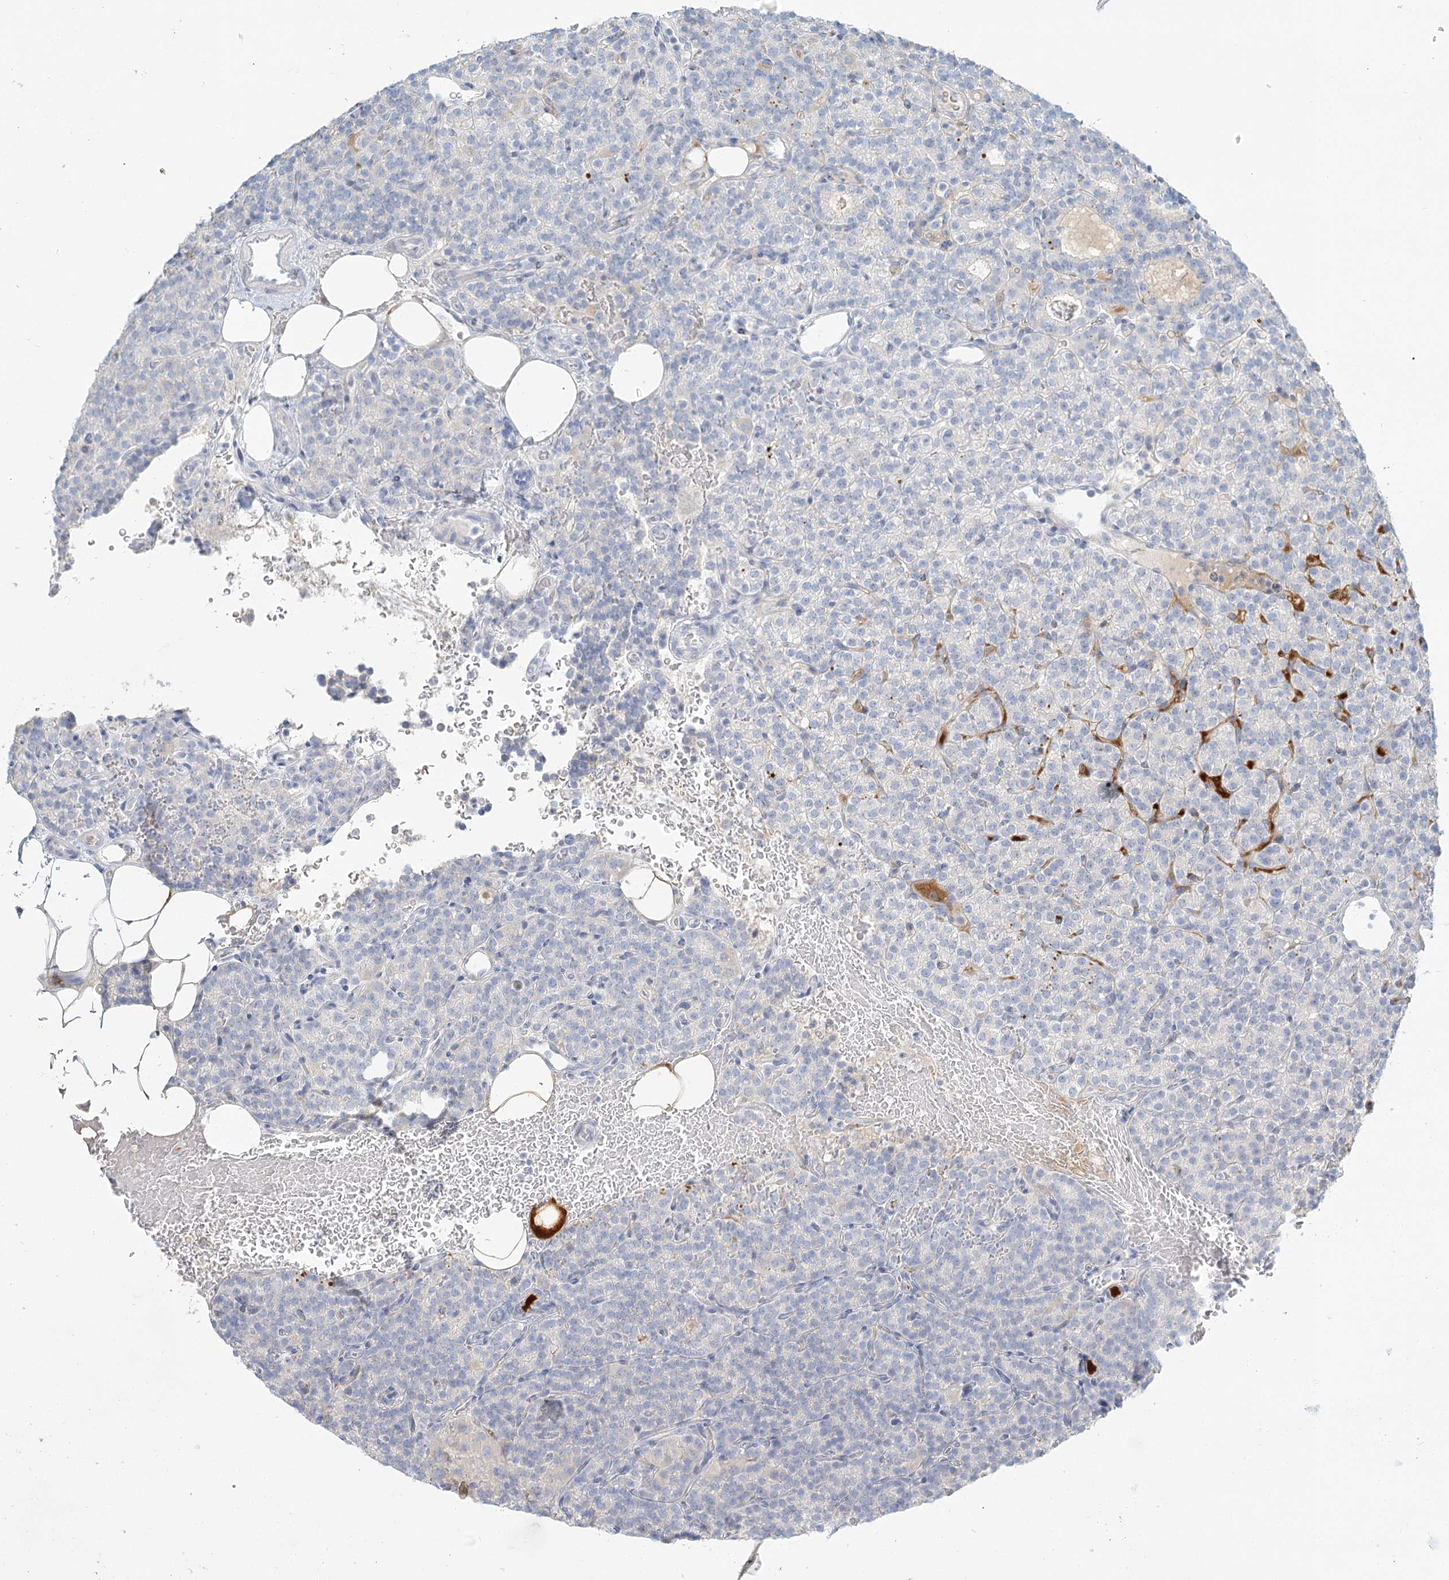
{"staining": {"intensity": "negative", "quantity": "none", "location": "none"}, "tissue": "parathyroid gland", "cell_type": "Glandular cells", "image_type": "normal", "snomed": [{"axis": "morphology", "description": "Normal tissue, NOS"}, {"axis": "topography", "description": "Parathyroid gland"}], "caption": "DAB immunohistochemical staining of normal parathyroid gland displays no significant staining in glandular cells. Brightfield microscopy of immunohistochemistry stained with DAB (3,3'-diaminobenzidine) (brown) and hematoxylin (blue), captured at high magnification.", "gene": "DMGDH", "patient": {"sex": "female", "age": 48}}